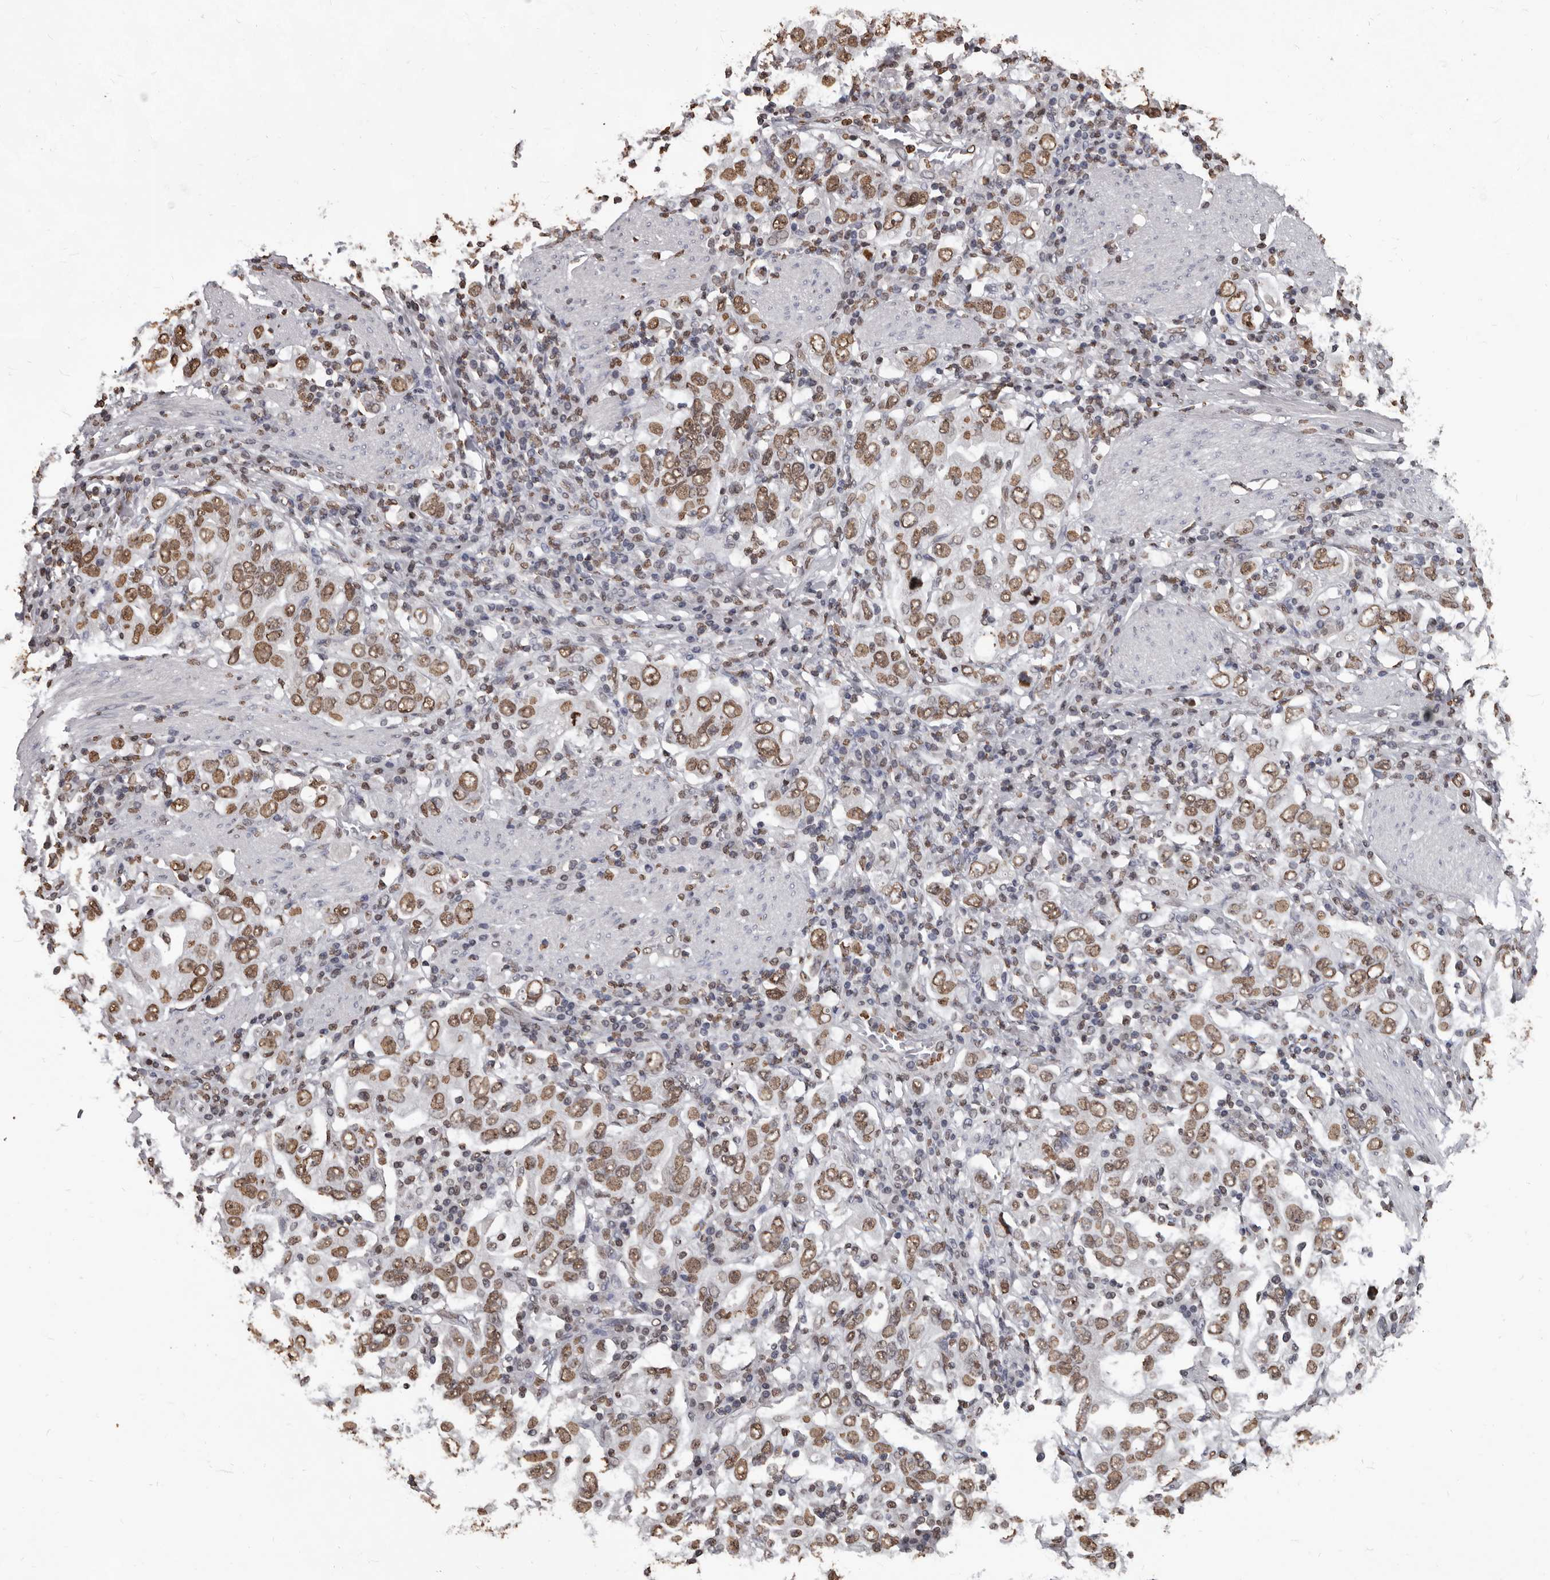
{"staining": {"intensity": "moderate", "quantity": ">75%", "location": "nuclear"}, "tissue": "stomach cancer", "cell_type": "Tumor cells", "image_type": "cancer", "snomed": [{"axis": "morphology", "description": "Adenocarcinoma, NOS"}, {"axis": "topography", "description": "Stomach, upper"}], "caption": "A photomicrograph showing moderate nuclear expression in approximately >75% of tumor cells in stomach adenocarcinoma, as visualized by brown immunohistochemical staining.", "gene": "AHR", "patient": {"sex": "male", "age": 62}}